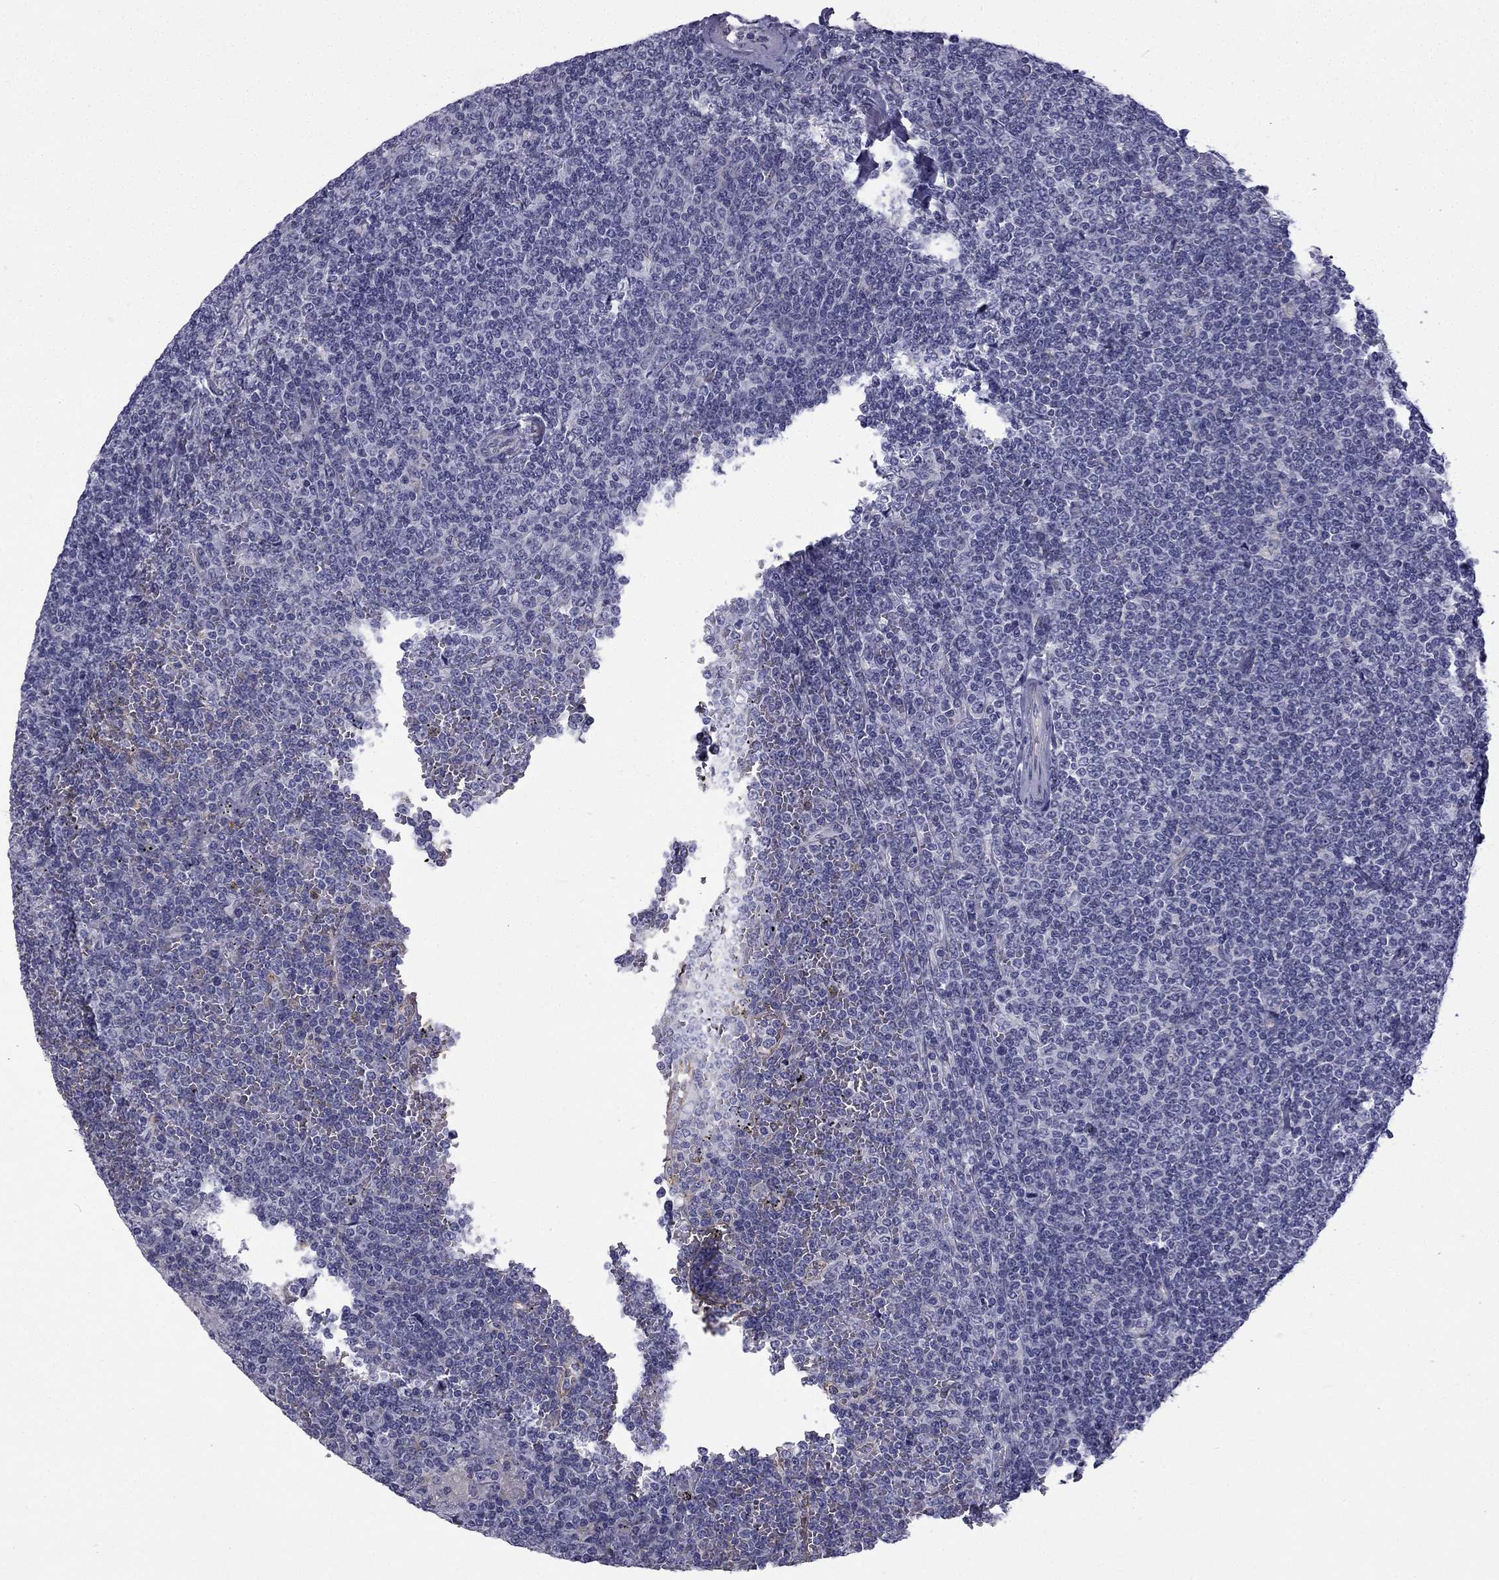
{"staining": {"intensity": "negative", "quantity": "none", "location": "none"}, "tissue": "lymphoma", "cell_type": "Tumor cells", "image_type": "cancer", "snomed": [{"axis": "morphology", "description": "Malignant lymphoma, non-Hodgkin's type, Low grade"}, {"axis": "topography", "description": "Spleen"}], "caption": "High power microscopy photomicrograph of an immunohistochemistry (IHC) photomicrograph of lymphoma, revealing no significant staining in tumor cells.", "gene": "CCDC40", "patient": {"sex": "female", "age": 19}}